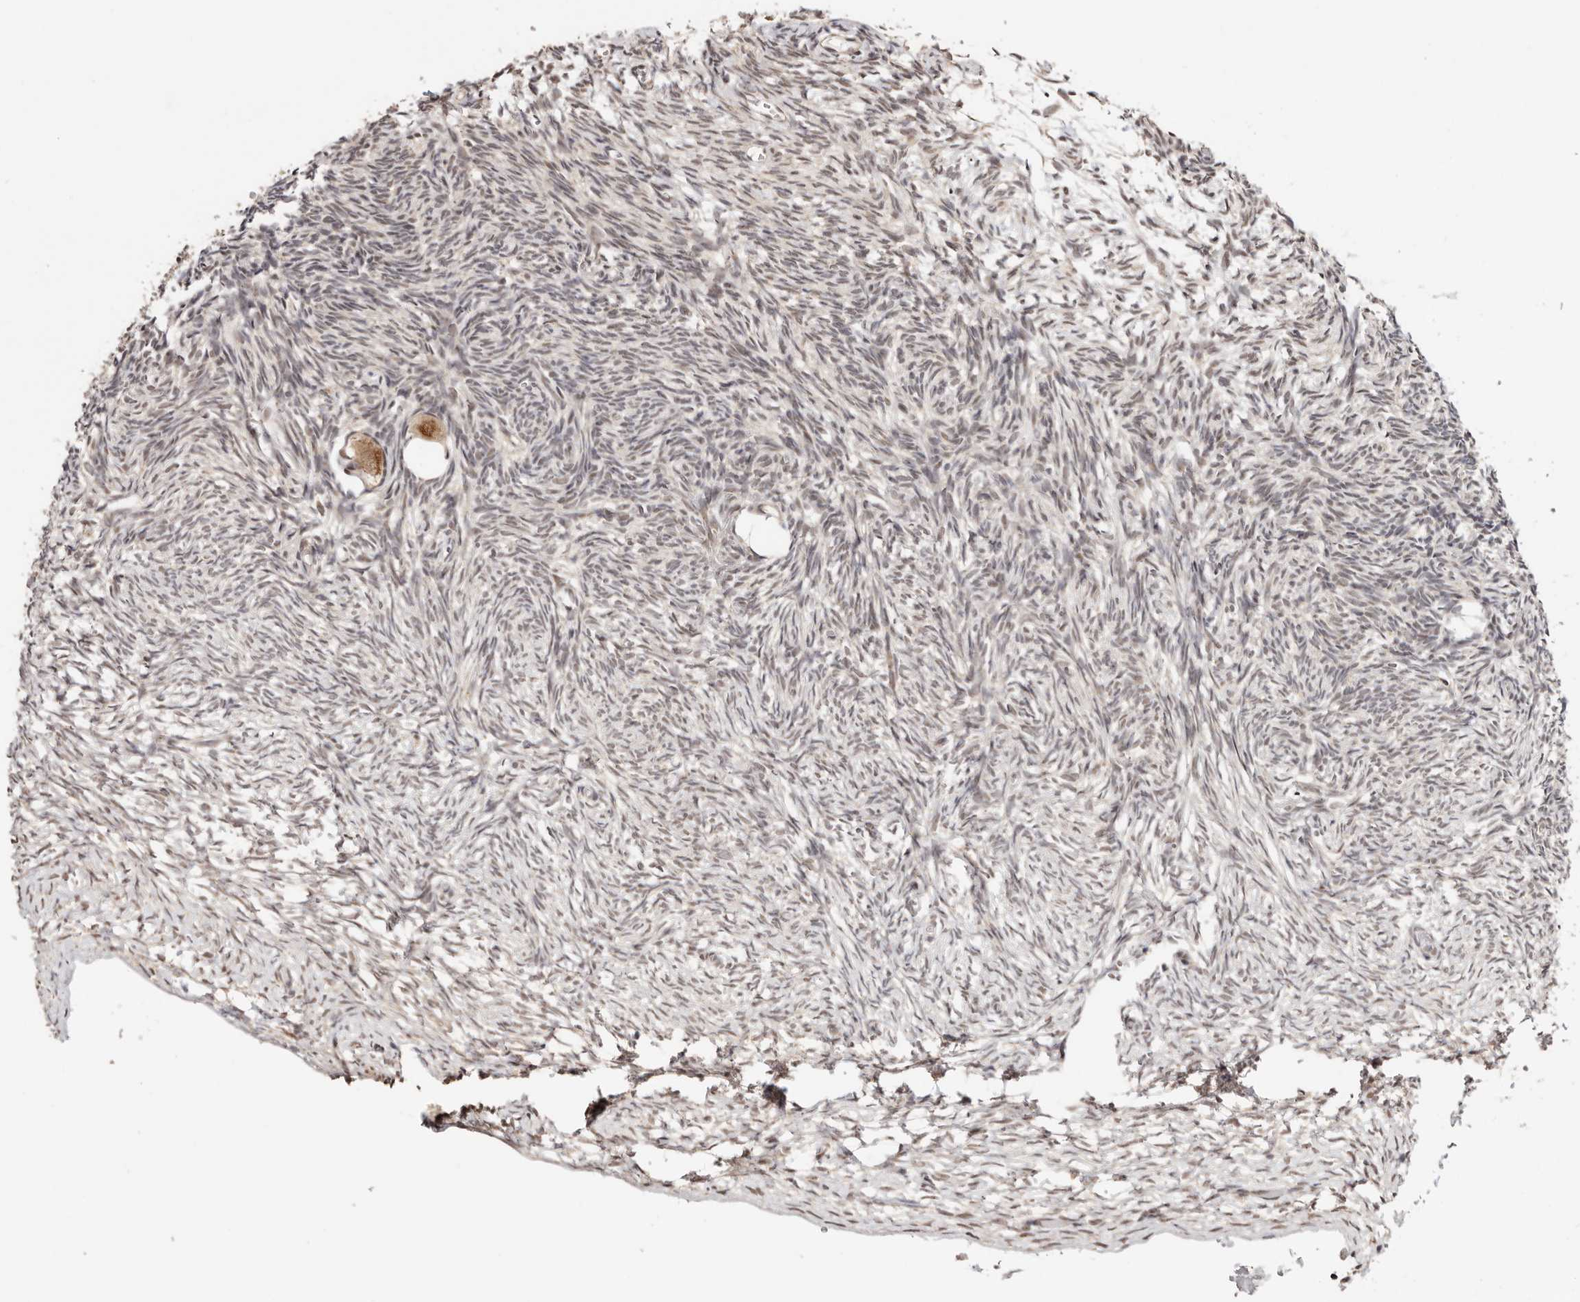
{"staining": {"intensity": "moderate", "quantity": ">75%", "location": "cytoplasmic/membranous,nuclear"}, "tissue": "ovary", "cell_type": "Follicle cells", "image_type": "normal", "snomed": [{"axis": "morphology", "description": "Normal tissue, NOS"}, {"axis": "topography", "description": "Ovary"}], "caption": "A high-resolution image shows immunohistochemistry (IHC) staining of normal ovary, which exhibits moderate cytoplasmic/membranous,nuclear expression in approximately >75% of follicle cells.", "gene": "CTNNBL1", "patient": {"sex": "female", "age": 34}}